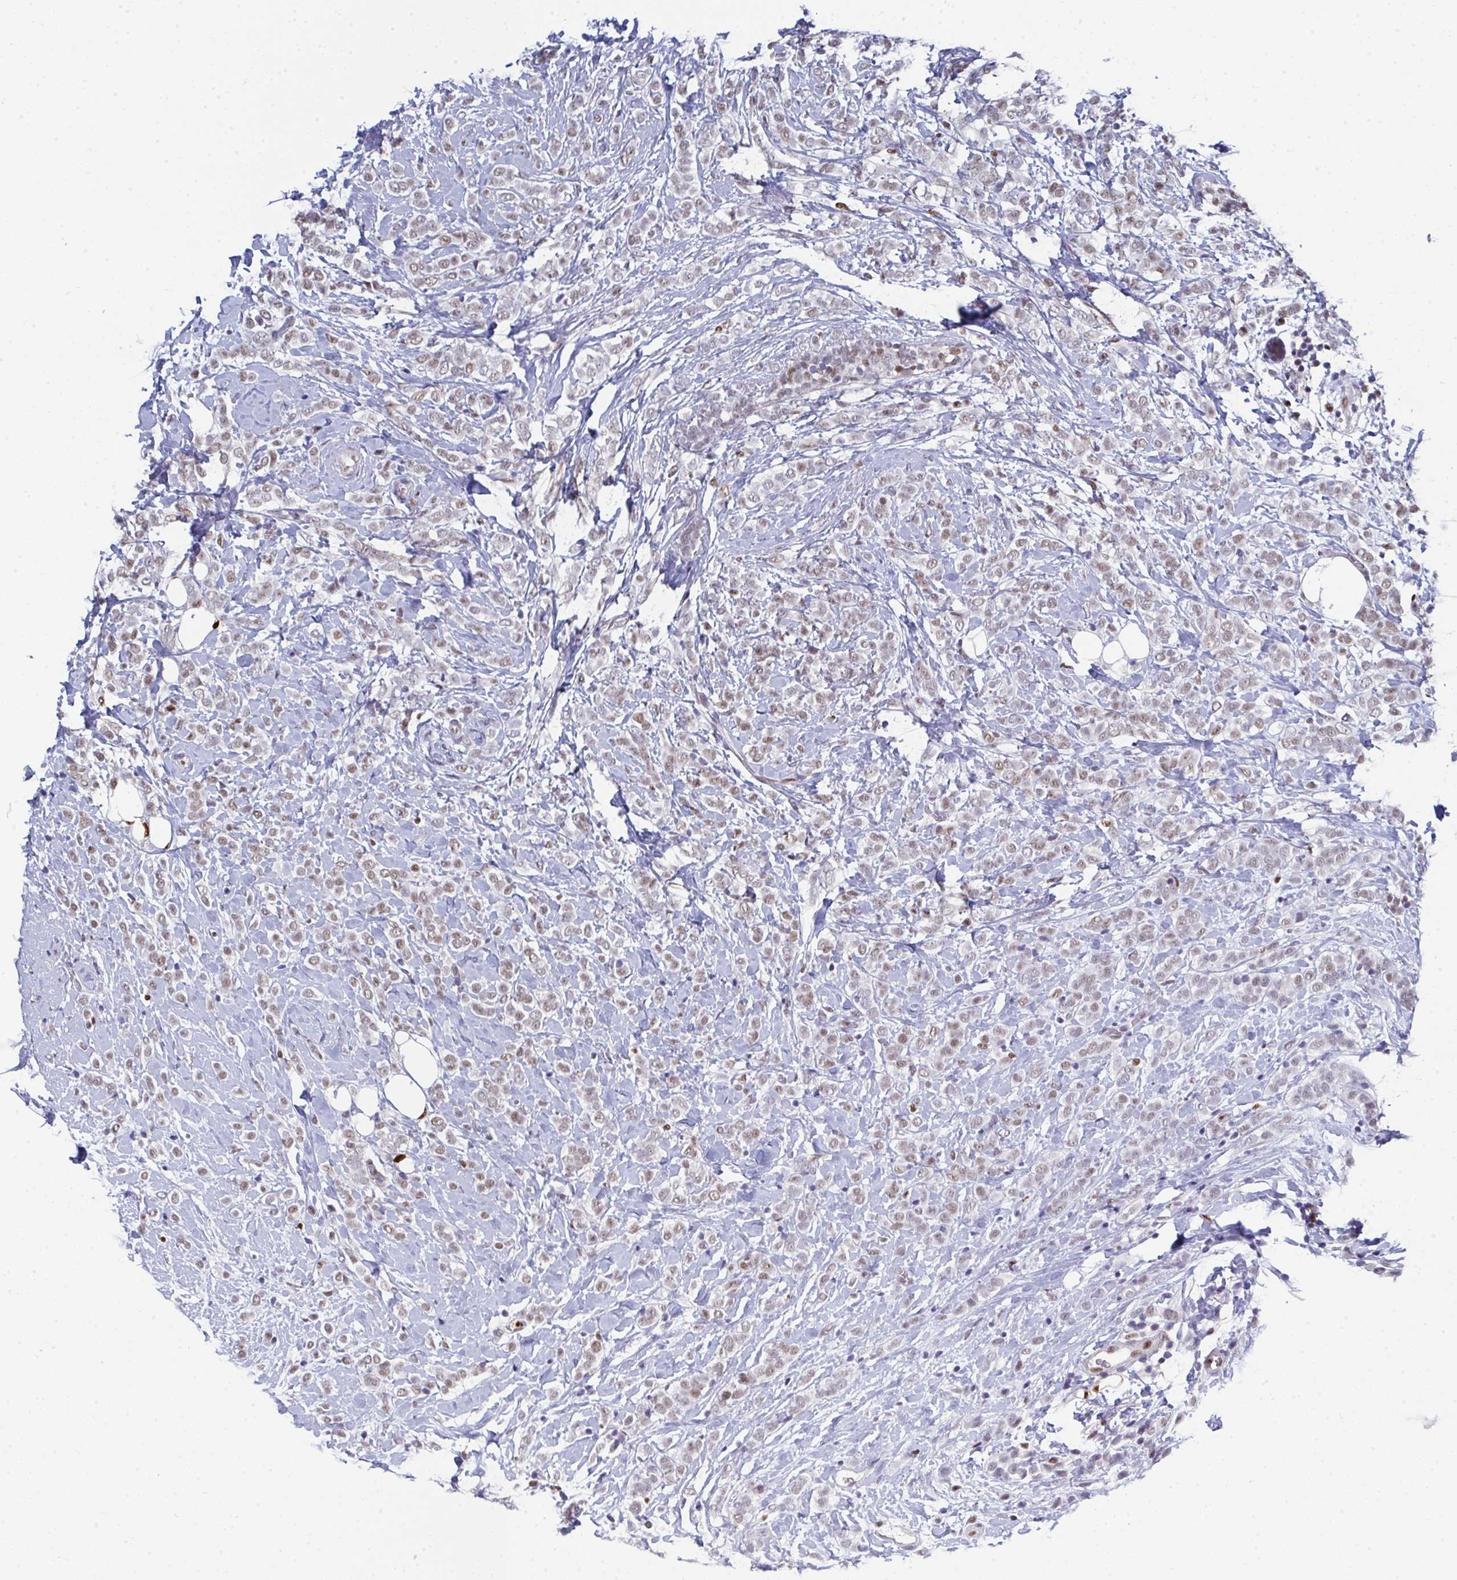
{"staining": {"intensity": "weak", "quantity": ">75%", "location": "nuclear"}, "tissue": "breast cancer", "cell_type": "Tumor cells", "image_type": "cancer", "snomed": [{"axis": "morphology", "description": "Lobular carcinoma"}, {"axis": "topography", "description": "Breast"}], "caption": "A photomicrograph of human breast lobular carcinoma stained for a protein displays weak nuclear brown staining in tumor cells. The staining was performed using DAB (3,3'-diaminobenzidine) to visualize the protein expression in brown, while the nuclei were stained in blue with hematoxylin (Magnification: 20x).", "gene": "JDP2", "patient": {"sex": "female", "age": 49}}